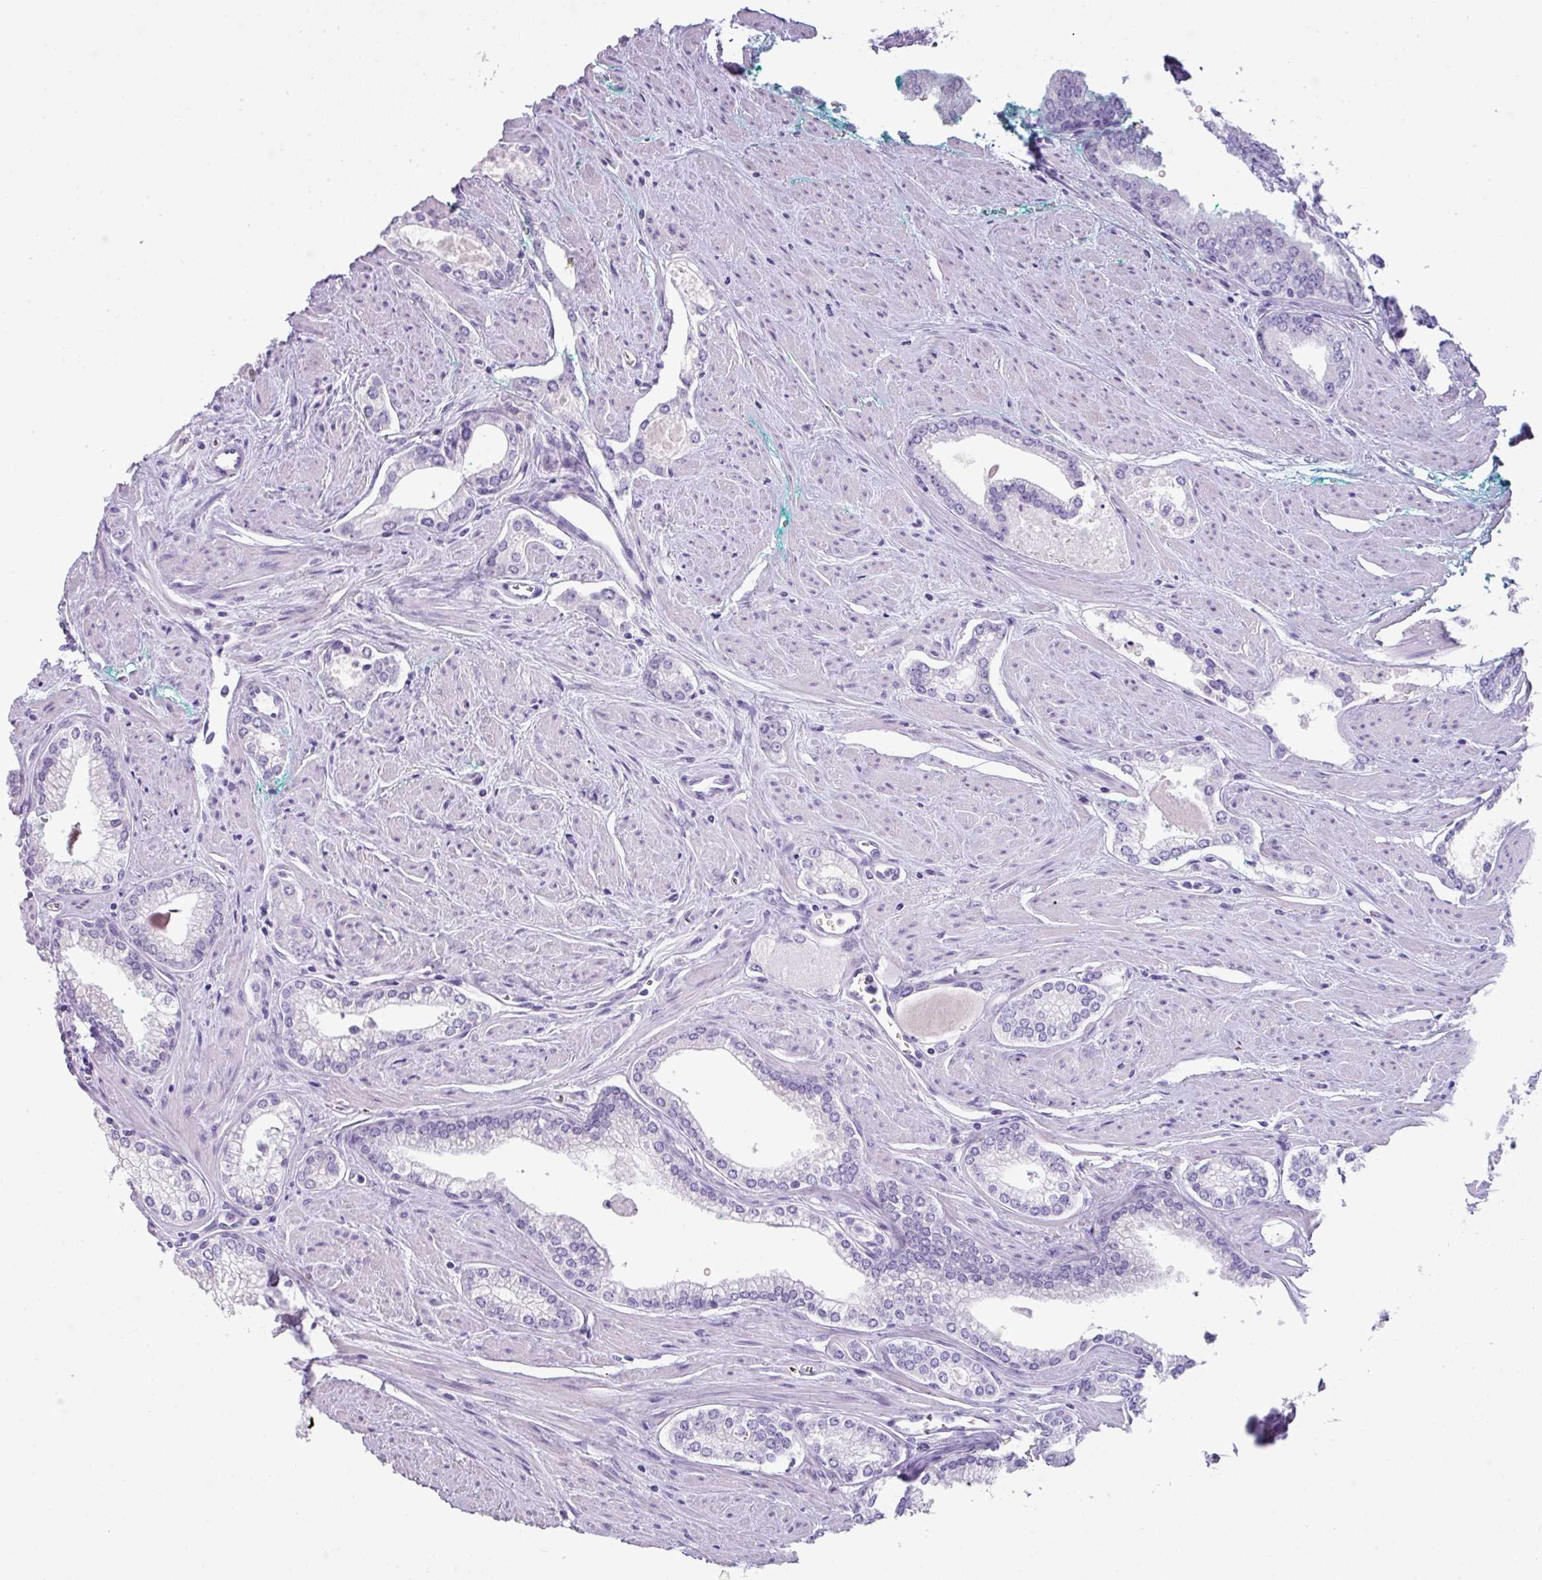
{"staining": {"intensity": "negative", "quantity": "none", "location": "none"}, "tissue": "prostate cancer", "cell_type": "Tumor cells", "image_type": "cancer", "snomed": [{"axis": "morphology", "description": "Adenocarcinoma, Low grade"}, {"axis": "topography", "description": "Prostate and seminal vesicle, NOS"}], "caption": "Immunohistochemistry histopathology image of neoplastic tissue: prostate cancer (adenocarcinoma (low-grade)) stained with DAB (3,3'-diaminobenzidine) shows no significant protein staining in tumor cells.", "gene": "TNP1", "patient": {"sex": "male", "age": 60}}